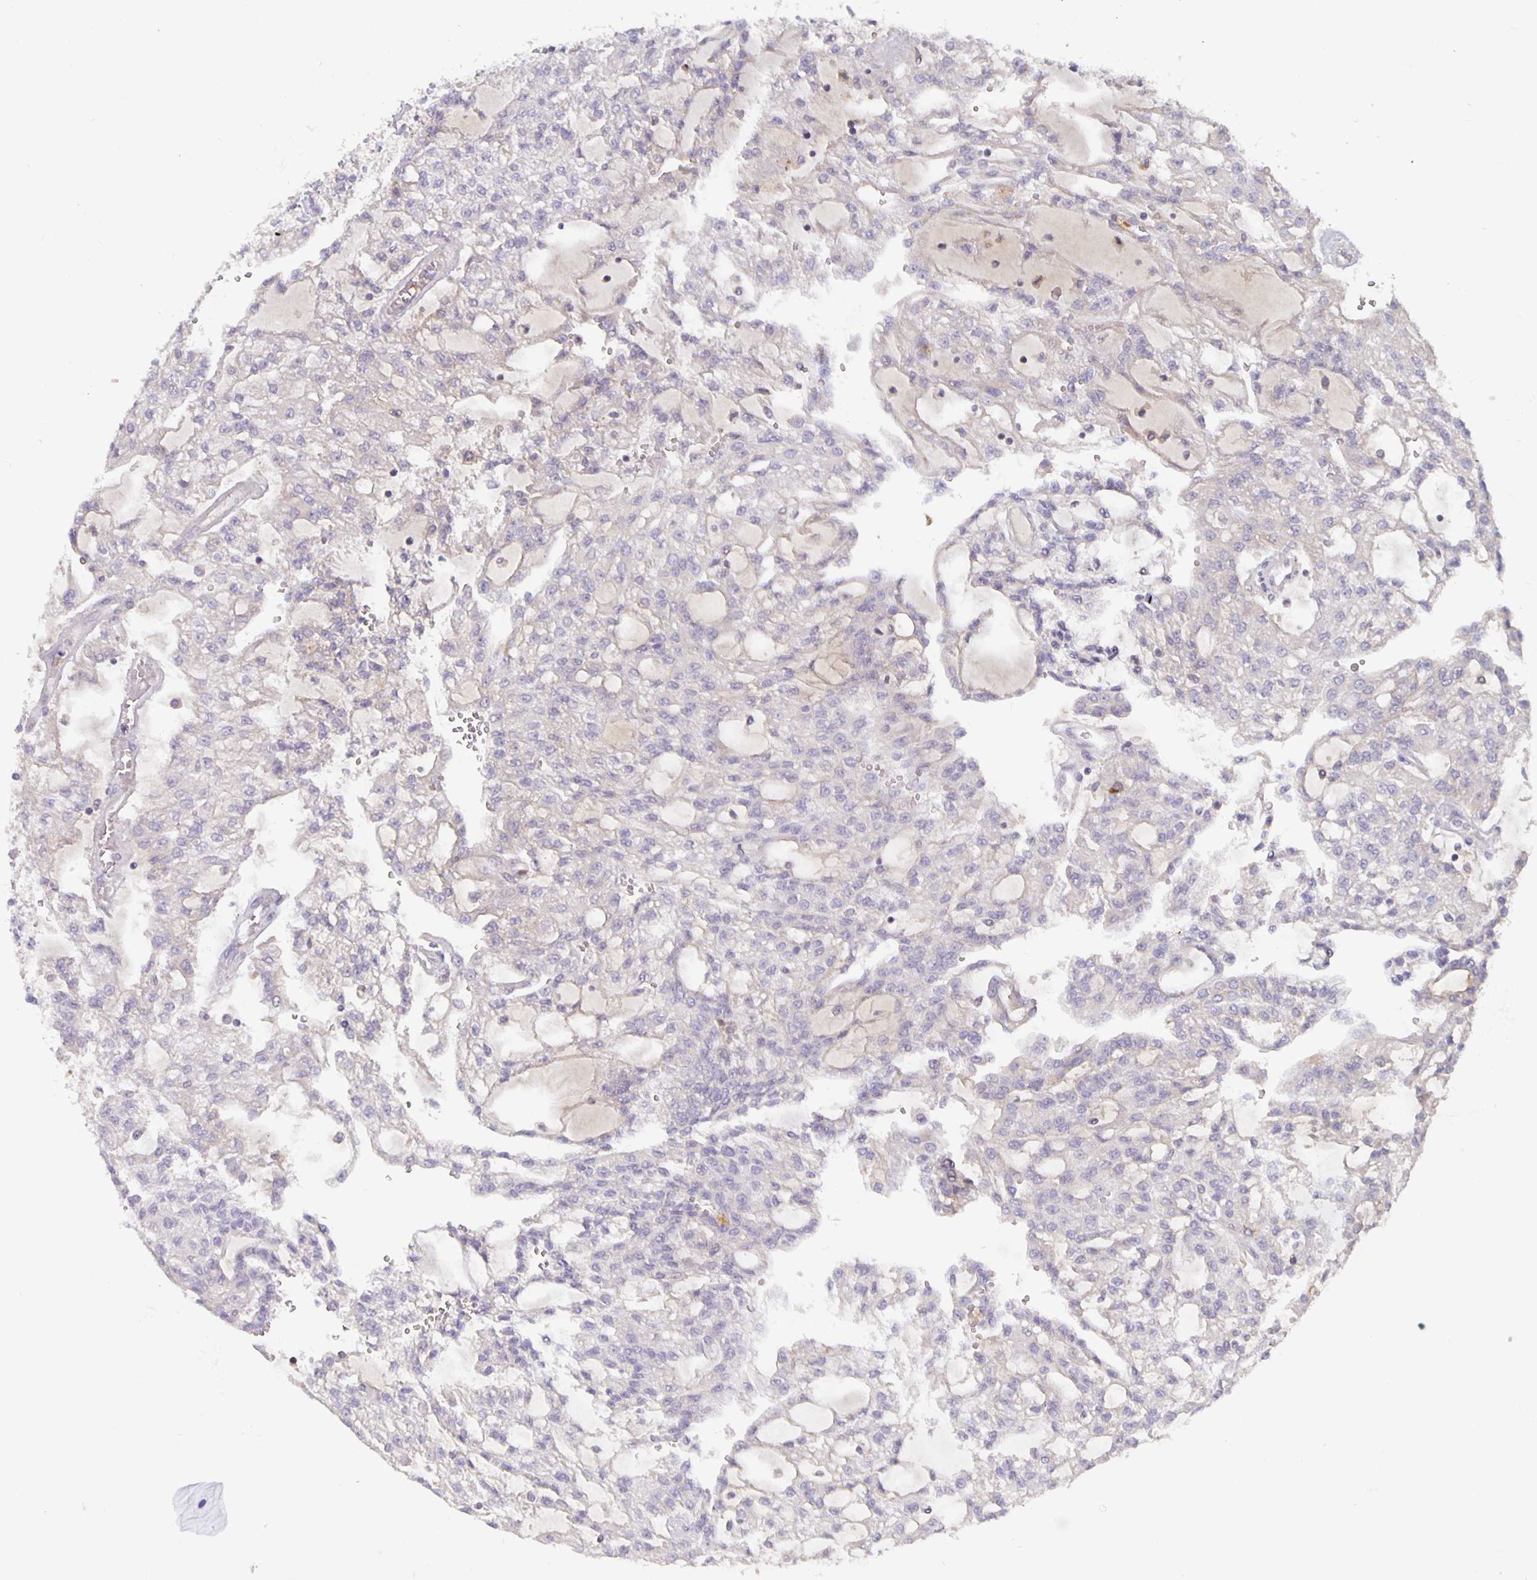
{"staining": {"intensity": "negative", "quantity": "none", "location": "none"}, "tissue": "renal cancer", "cell_type": "Tumor cells", "image_type": "cancer", "snomed": [{"axis": "morphology", "description": "Adenocarcinoma, NOS"}, {"axis": "topography", "description": "Kidney"}], "caption": "Tumor cells are negative for brown protein staining in renal adenocarcinoma.", "gene": "GDF15", "patient": {"sex": "male", "age": 63}}